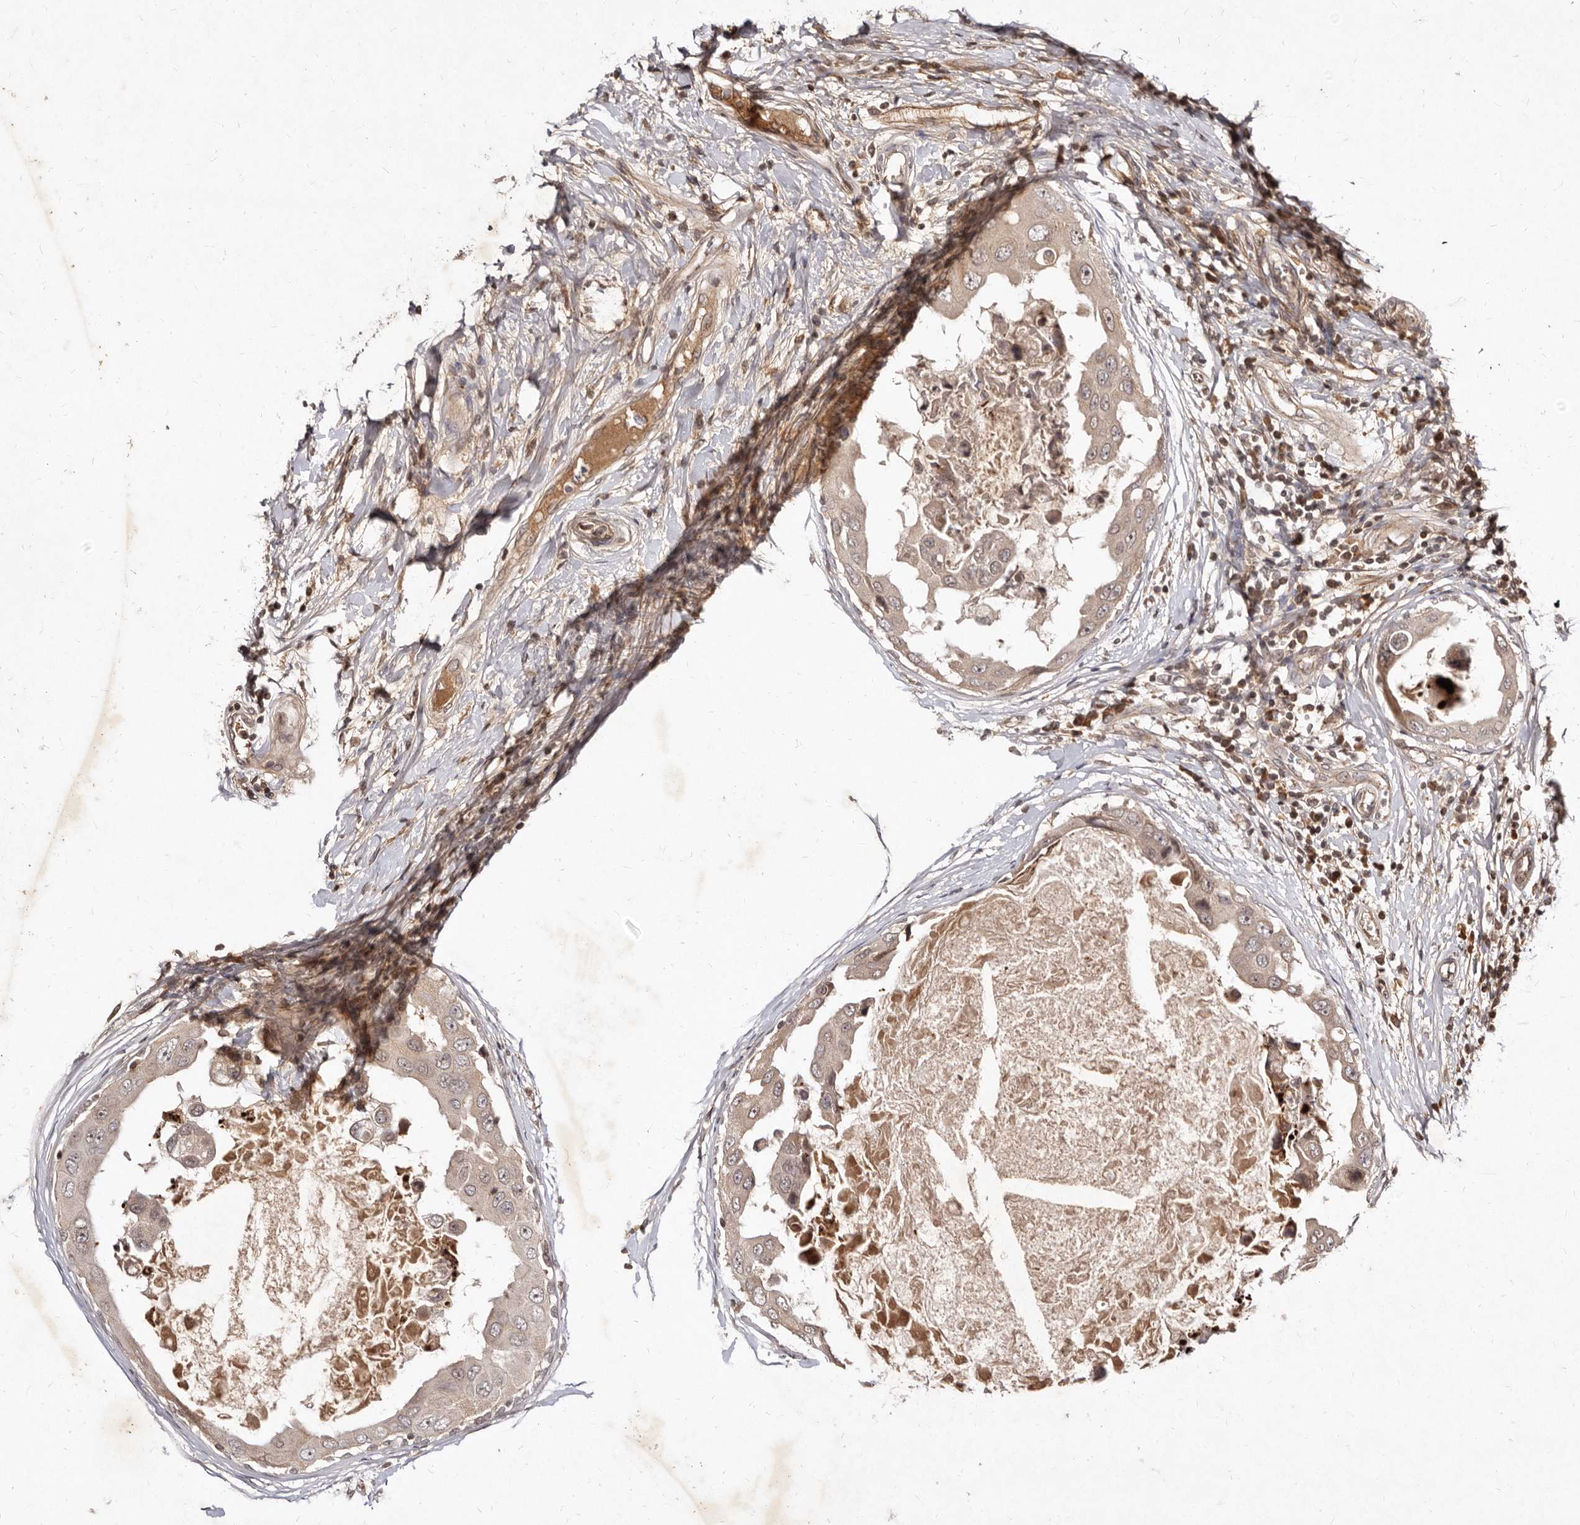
{"staining": {"intensity": "weak", "quantity": ">75%", "location": "cytoplasmic/membranous,nuclear"}, "tissue": "breast cancer", "cell_type": "Tumor cells", "image_type": "cancer", "snomed": [{"axis": "morphology", "description": "Duct carcinoma"}, {"axis": "topography", "description": "Breast"}], "caption": "Protein staining displays weak cytoplasmic/membranous and nuclear positivity in approximately >75% of tumor cells in intraductal carcinoma (breast). Using DAB (3,3'-diaminobenzidine) (brown) and hematoxylin (blue) stains, captured at high magnification using brightfield microscopy.", "gene": "LCORL", "patient": {"sex": "female", "age": 27}}